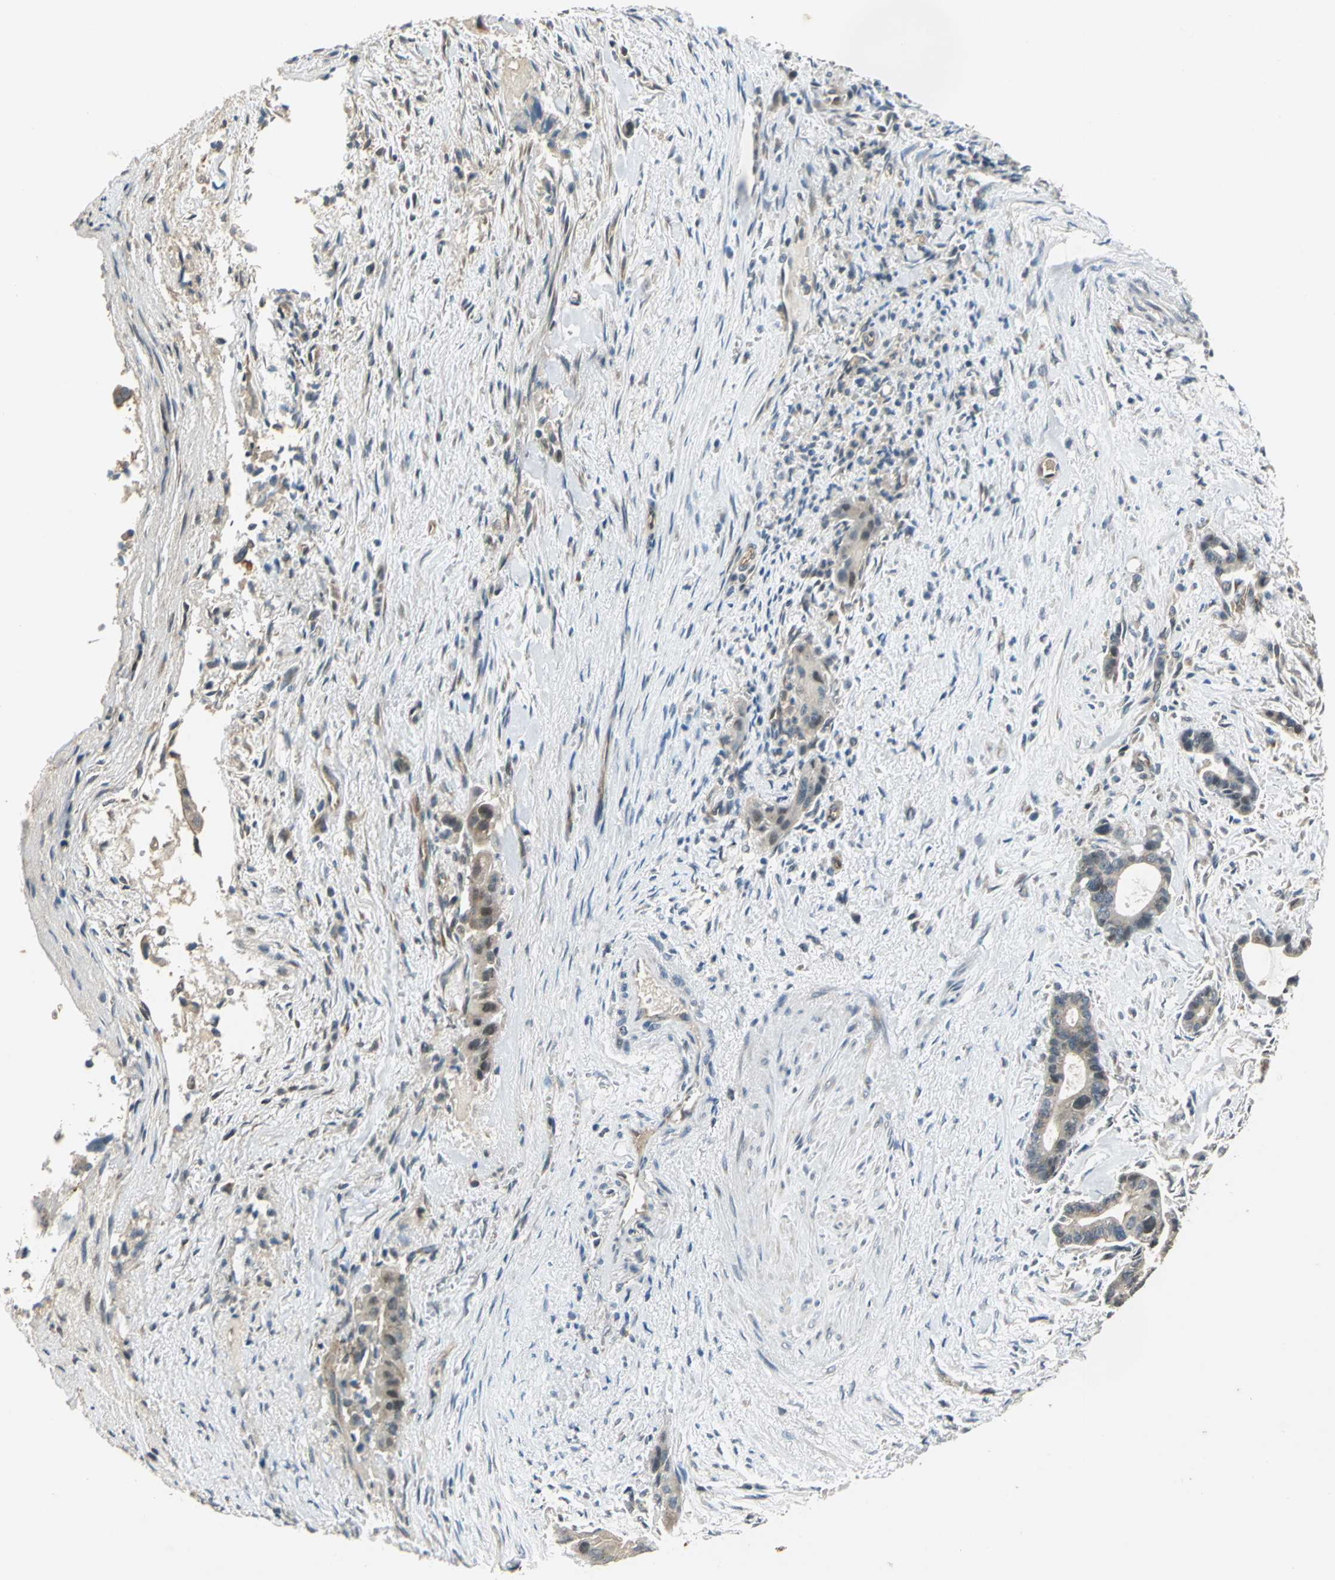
{"staining": {"intensity": "weak", "quantity": "25%-75%", "location": "cytoplasmic/membranous"}, "tissue": "liver cancer", "cell_type": "Tumor cells", "image_type": "cancer", "snomed": [{"axis": "morphology", "description": "Cholangiocarcinoma"}, {"axis": "topography", "description": "Liver"}], "caption": "DAB immunohistochemical staining of liver cholangiocarcinoma displays weak cytoplasmic/membranous protein expression in about 25%-75% of tumor cells.", "gene": "EMCN", "patient": {"sex": "female", "age": 55}}